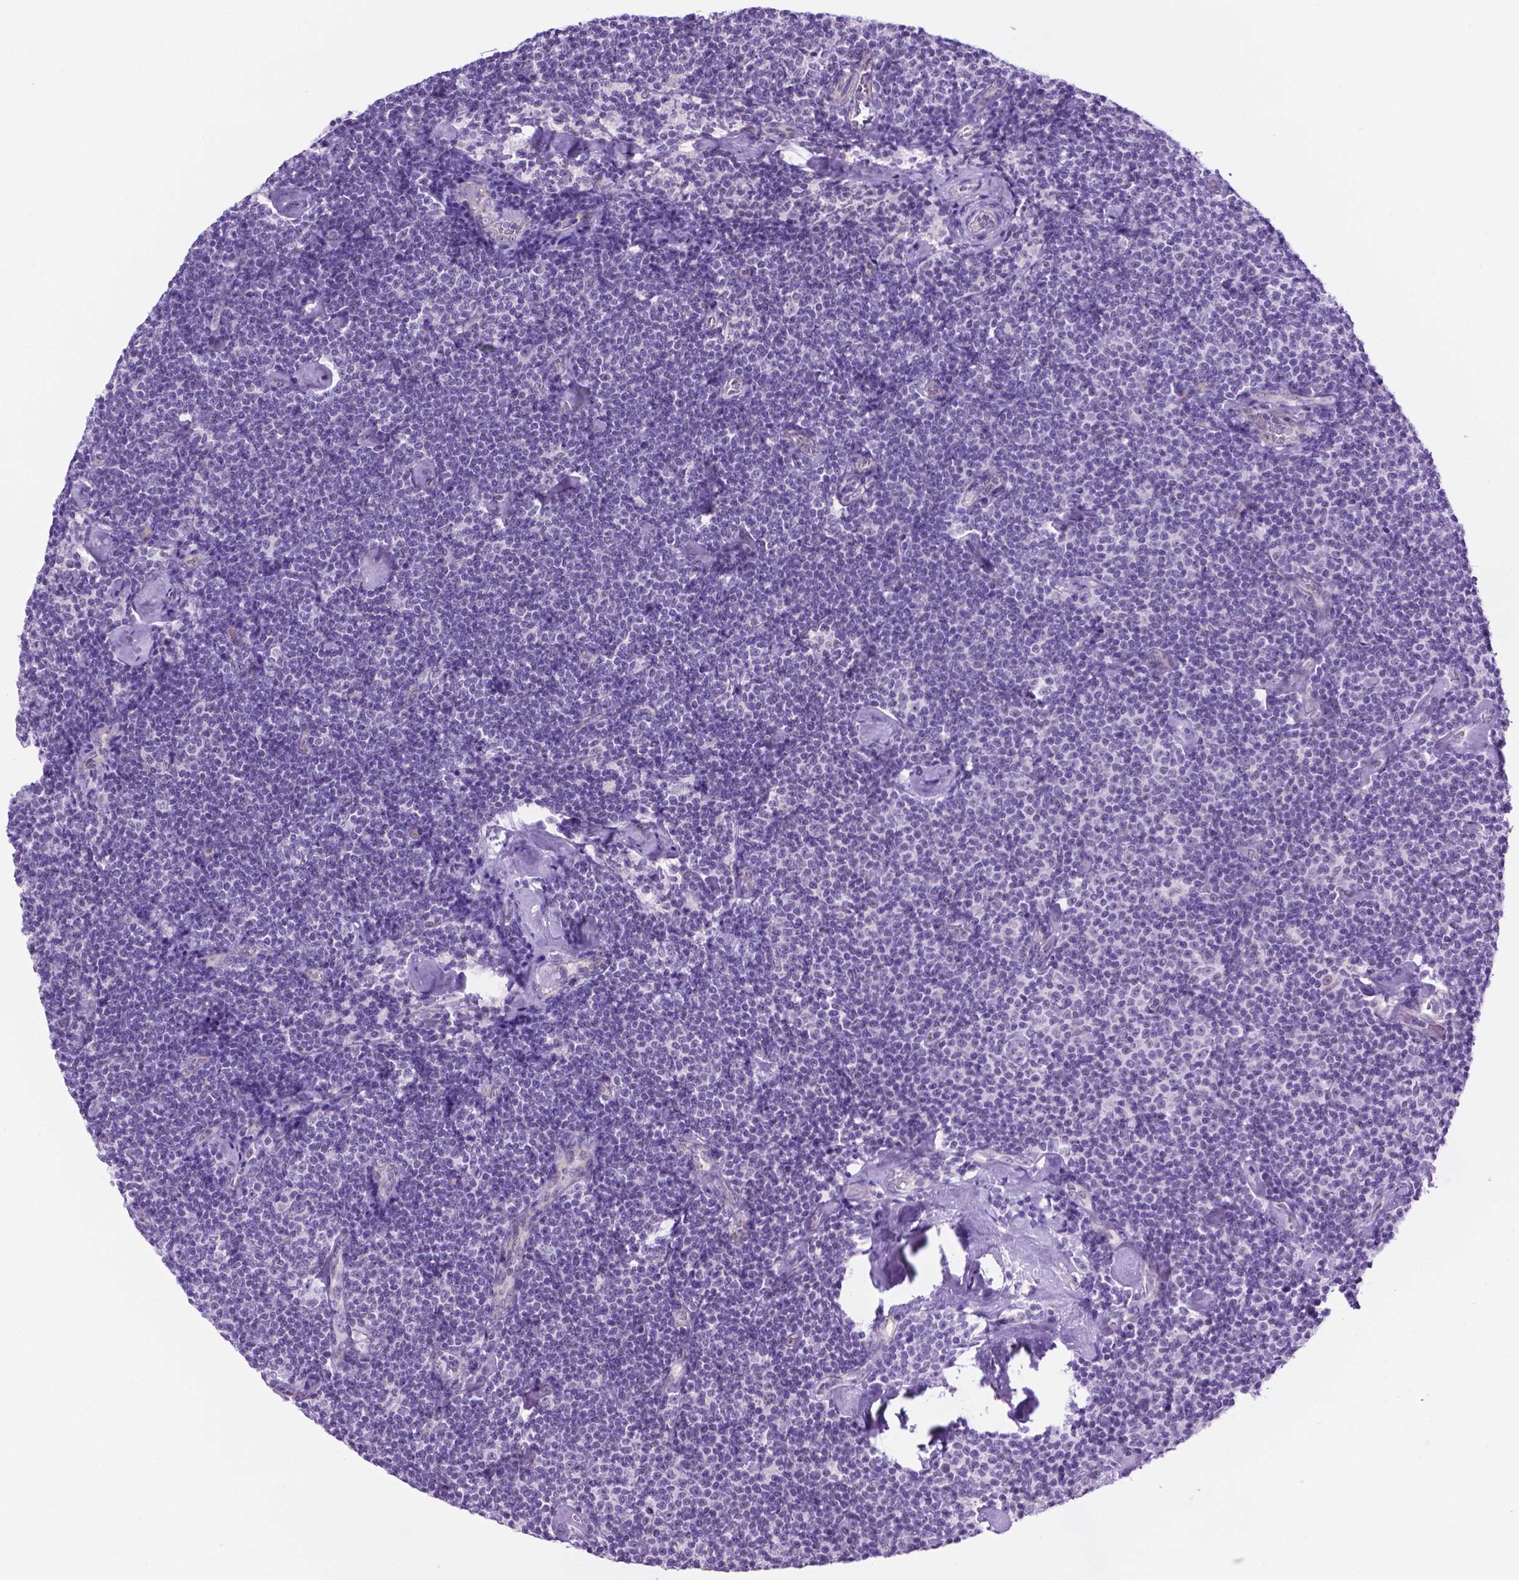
{"staining": {"intensity": "negative", "quantity": "none", "location": "none"}, "tissue": "lymphoma", "cell_type": "Tumor cells", "image_type": "cancer", "snomed": [{"axis": "morphology", "description": "Malignant lymphoma, non-Hodgkin's type, Low grade"}, {"axis": "topography", "description": "Lymph node"}], "caption": "Human lymphoma stained for a protein using immunohistochemistry exhibits no staining in tumor cells.", "gene": "TACSTD2", "patient": {"sex": "male", "age": 81}}